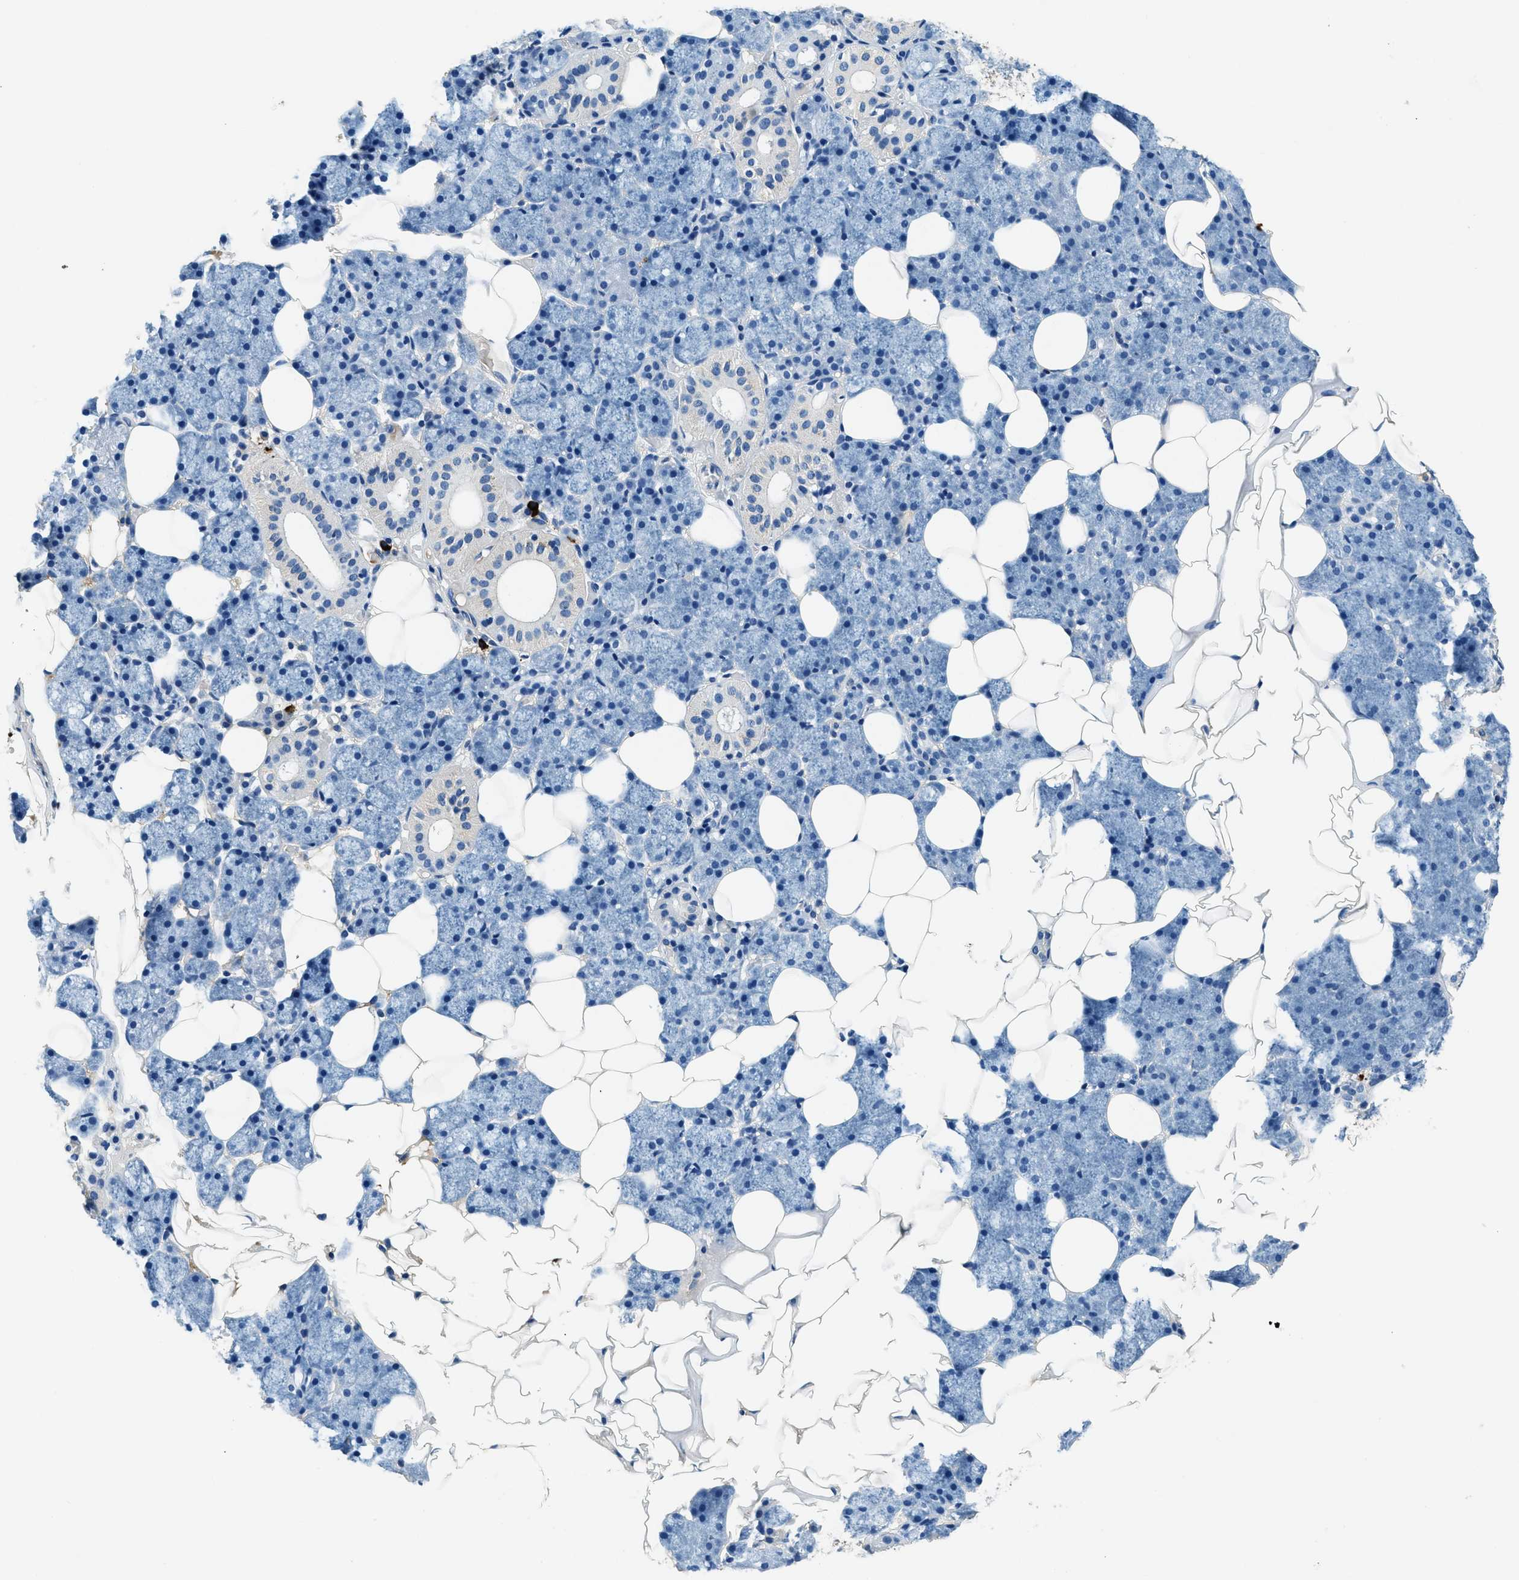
{"staining": {"intensity": "negative", "quantity": "none", "location": "none"}, "tissue": "salivary gland", "cell_type": "Glandular cells", "image_type": "normal", "snomed": [{"axis": "morphology", "description": "Normal tissue, NOS"}, {"axis": "topography", "description": "Salivary gland"}], "caption": "The IHC histopathology image has no significant expression in glandular cells of salivary gland. (DAB immunohistochemistry visualized using brightfield microscopy, high magnification).", "gene": "TMEM186", "patient": {"sex": "female", "age": 33}}